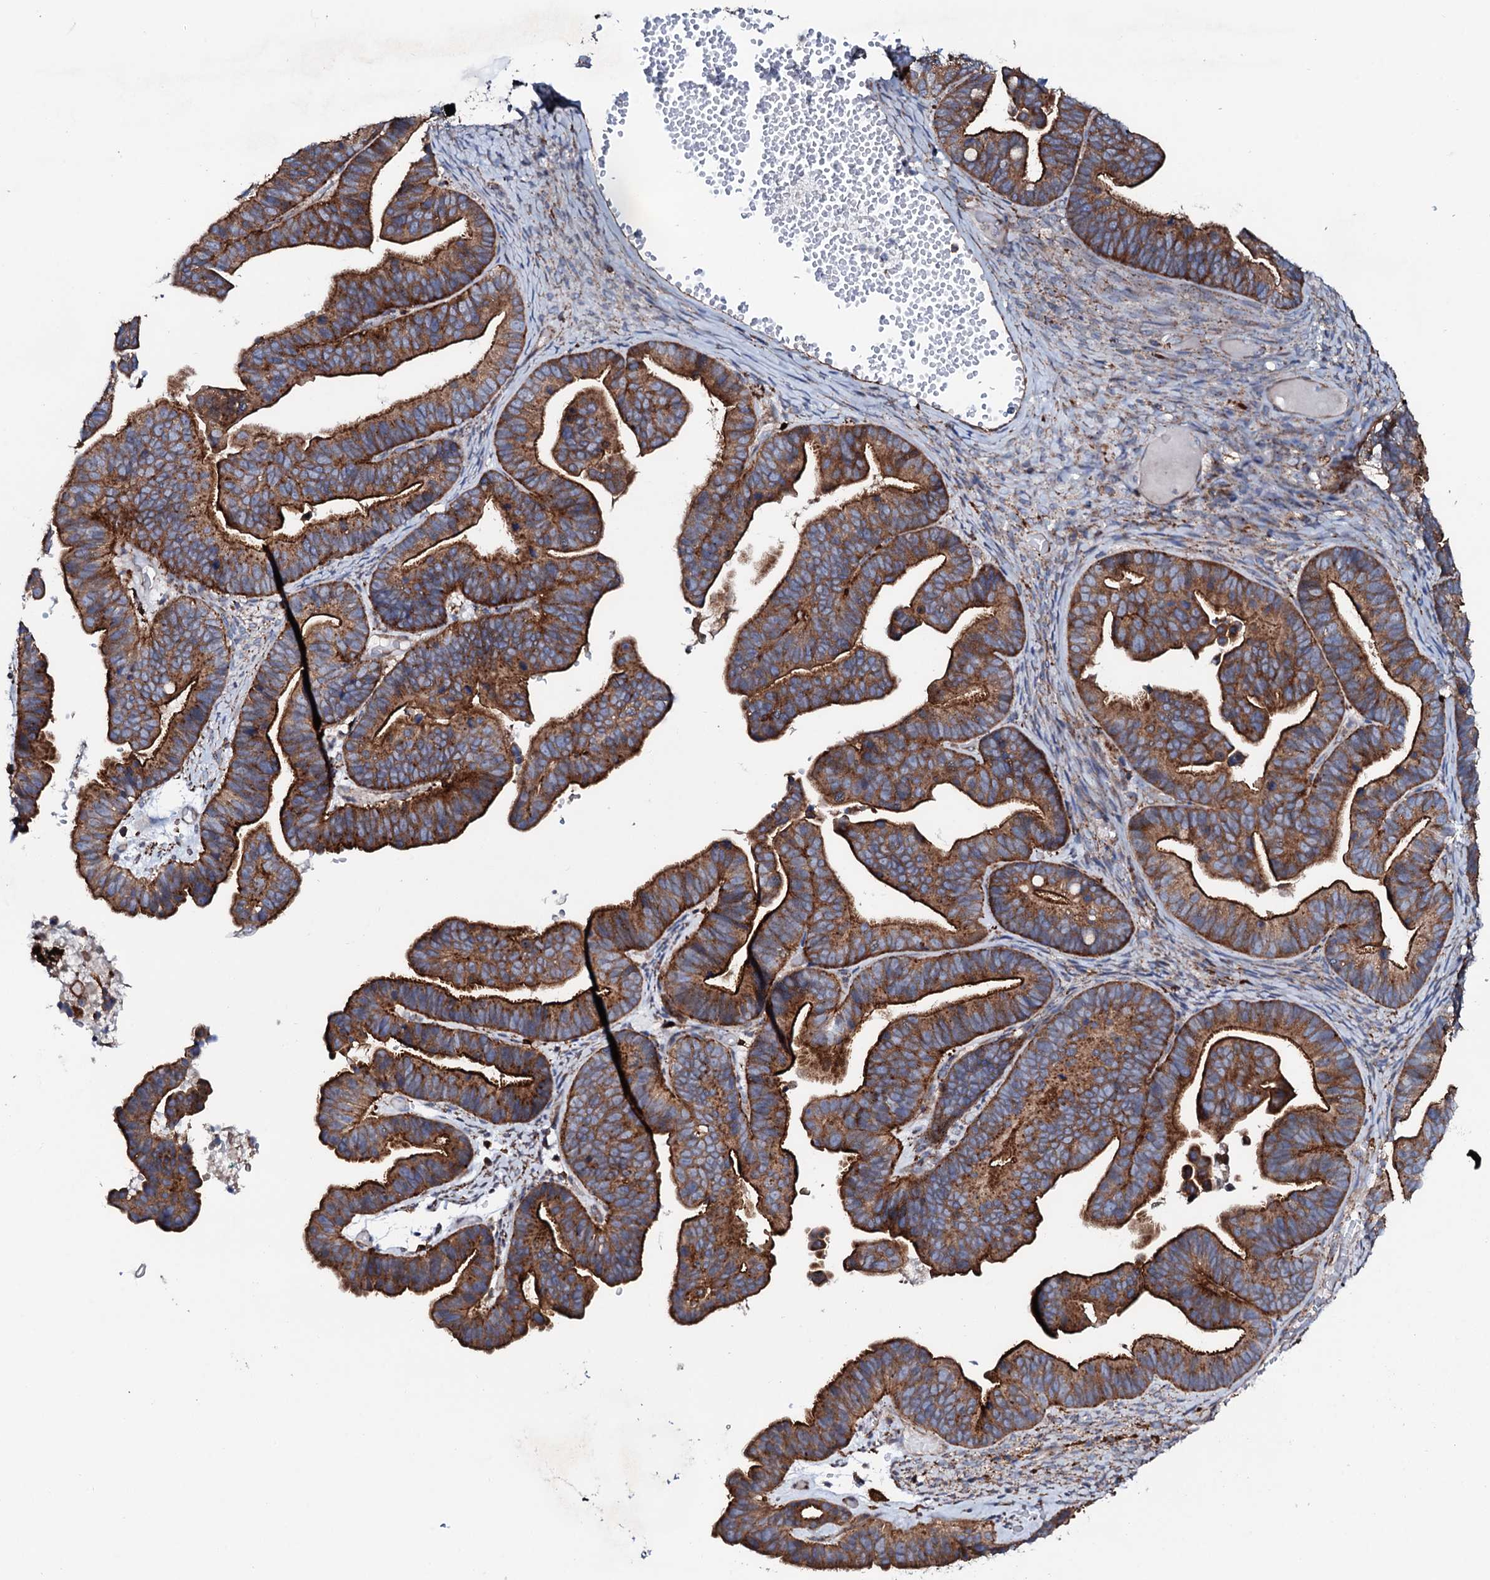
{"staining": {"intensity": "strong", "quantity": ">75%", "location": "cytoplasmic/membranous"}, "tissue": "ovarian cancer", "cell_type": "Tumor cells", "image_type": "cancer", "snomed": [{"axis": "morphology", "description": "Cystadenocarcinoma, serous, NOS"}, {"axis": "topography", "description": "Ovary"}], "caption": "Ovarian serous cystadenocarcinoma stained with a protein marker demonstrates strong staining in tumor cells.", "gene": "P2RX4", "patient": {"sex": "female", "age": 56}}